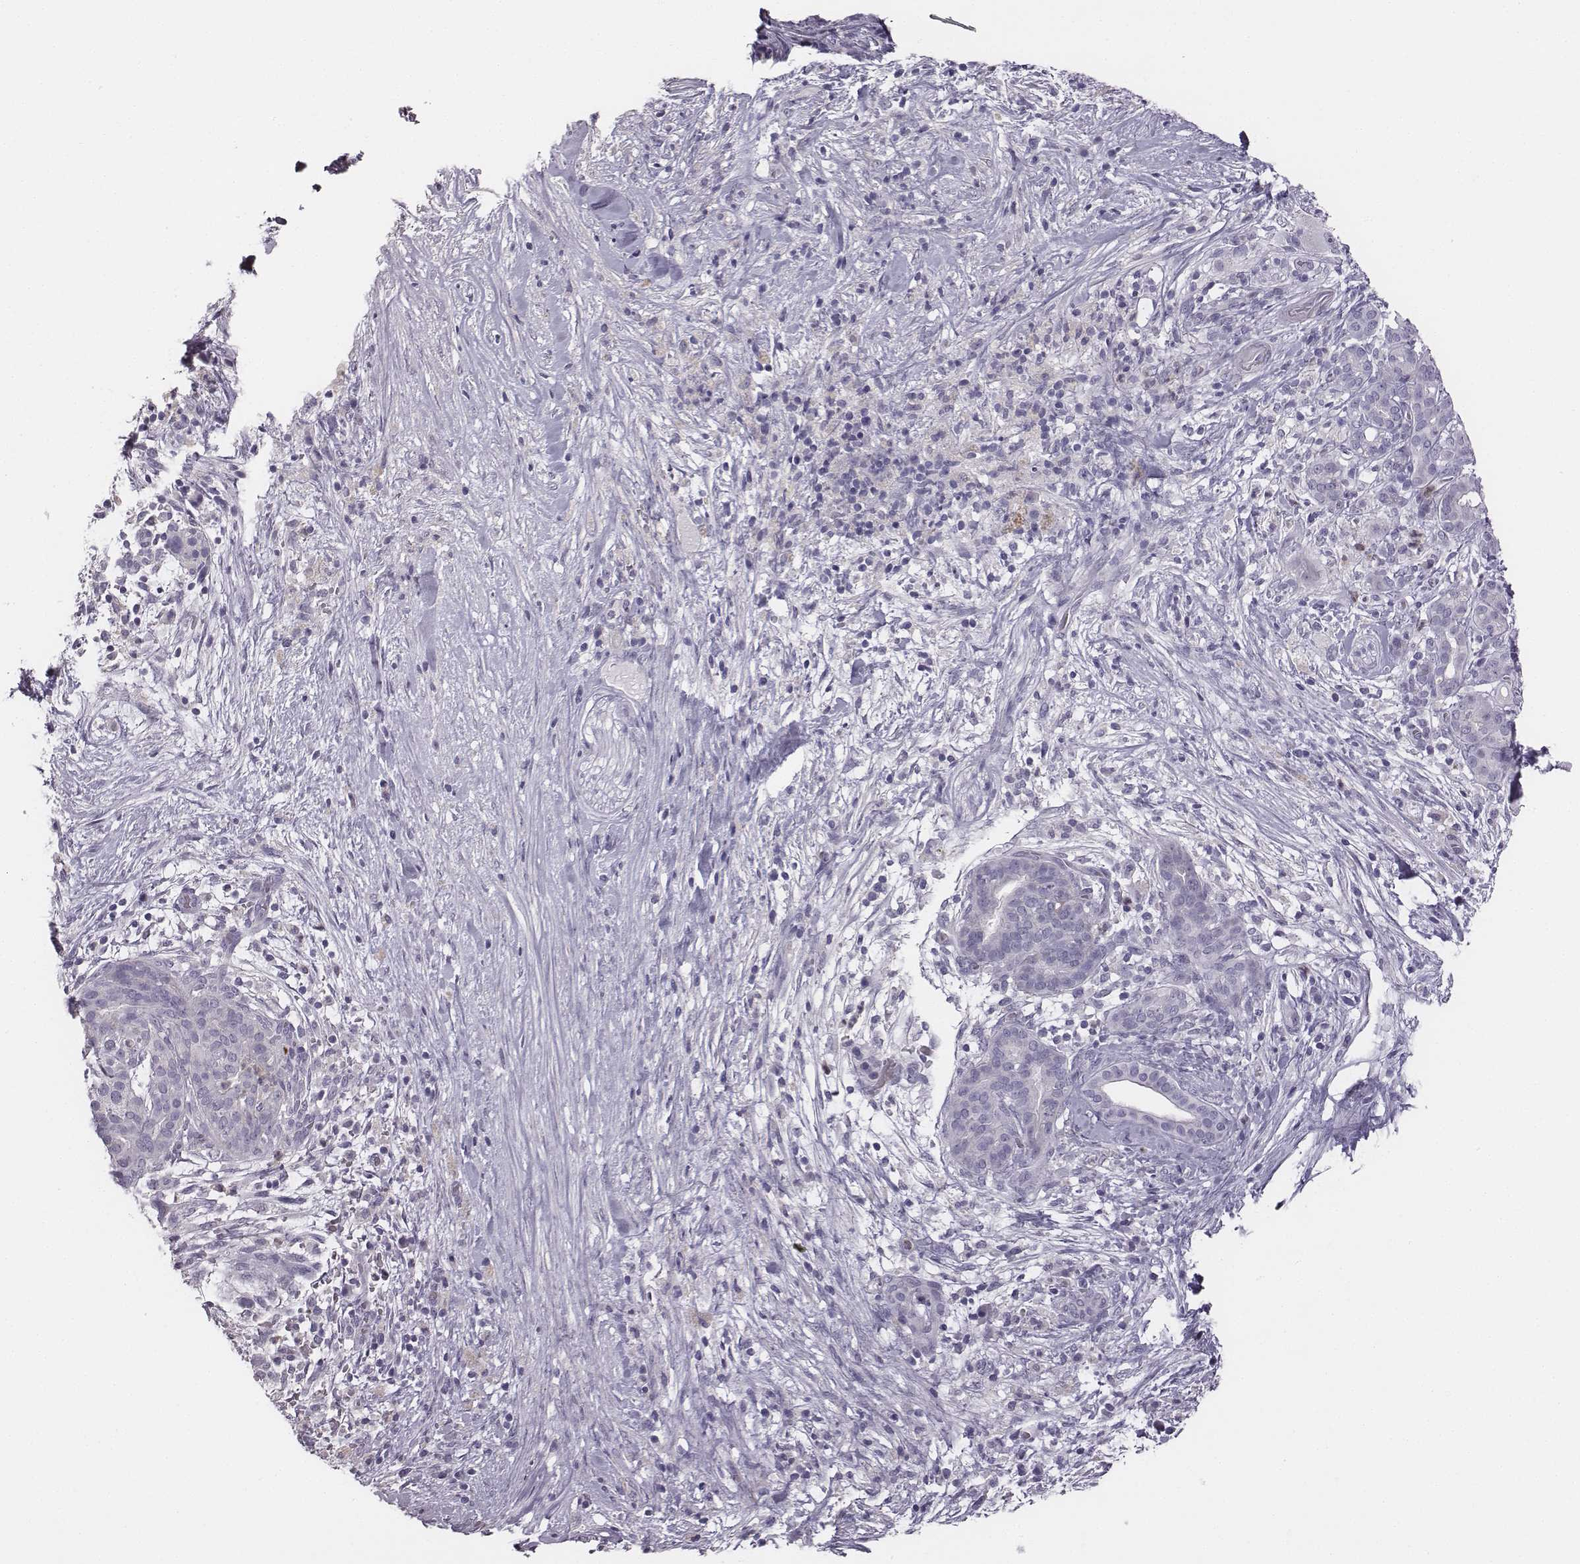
{"staining": {"intensity": "negative", "quantity": "none", "location": "none"}, "tissue": "pancreatic cancer", "cell_type": "Tumor cells", "image_type": "cancer", "snomed": [{"axis": "morphology", "description": "Adenocarcinoma, NOS"}, {"axis": "topography", "description": "Pancreas"}], "caption": "Immunohistochemistry photomicrograph of human pancreatic cancer (adenocarcinoma) stained for a protein (brown), which reveals no staining in tumor cells.", "gene": "ADAM7", "patient": {"sex": "male", "age": 44}}